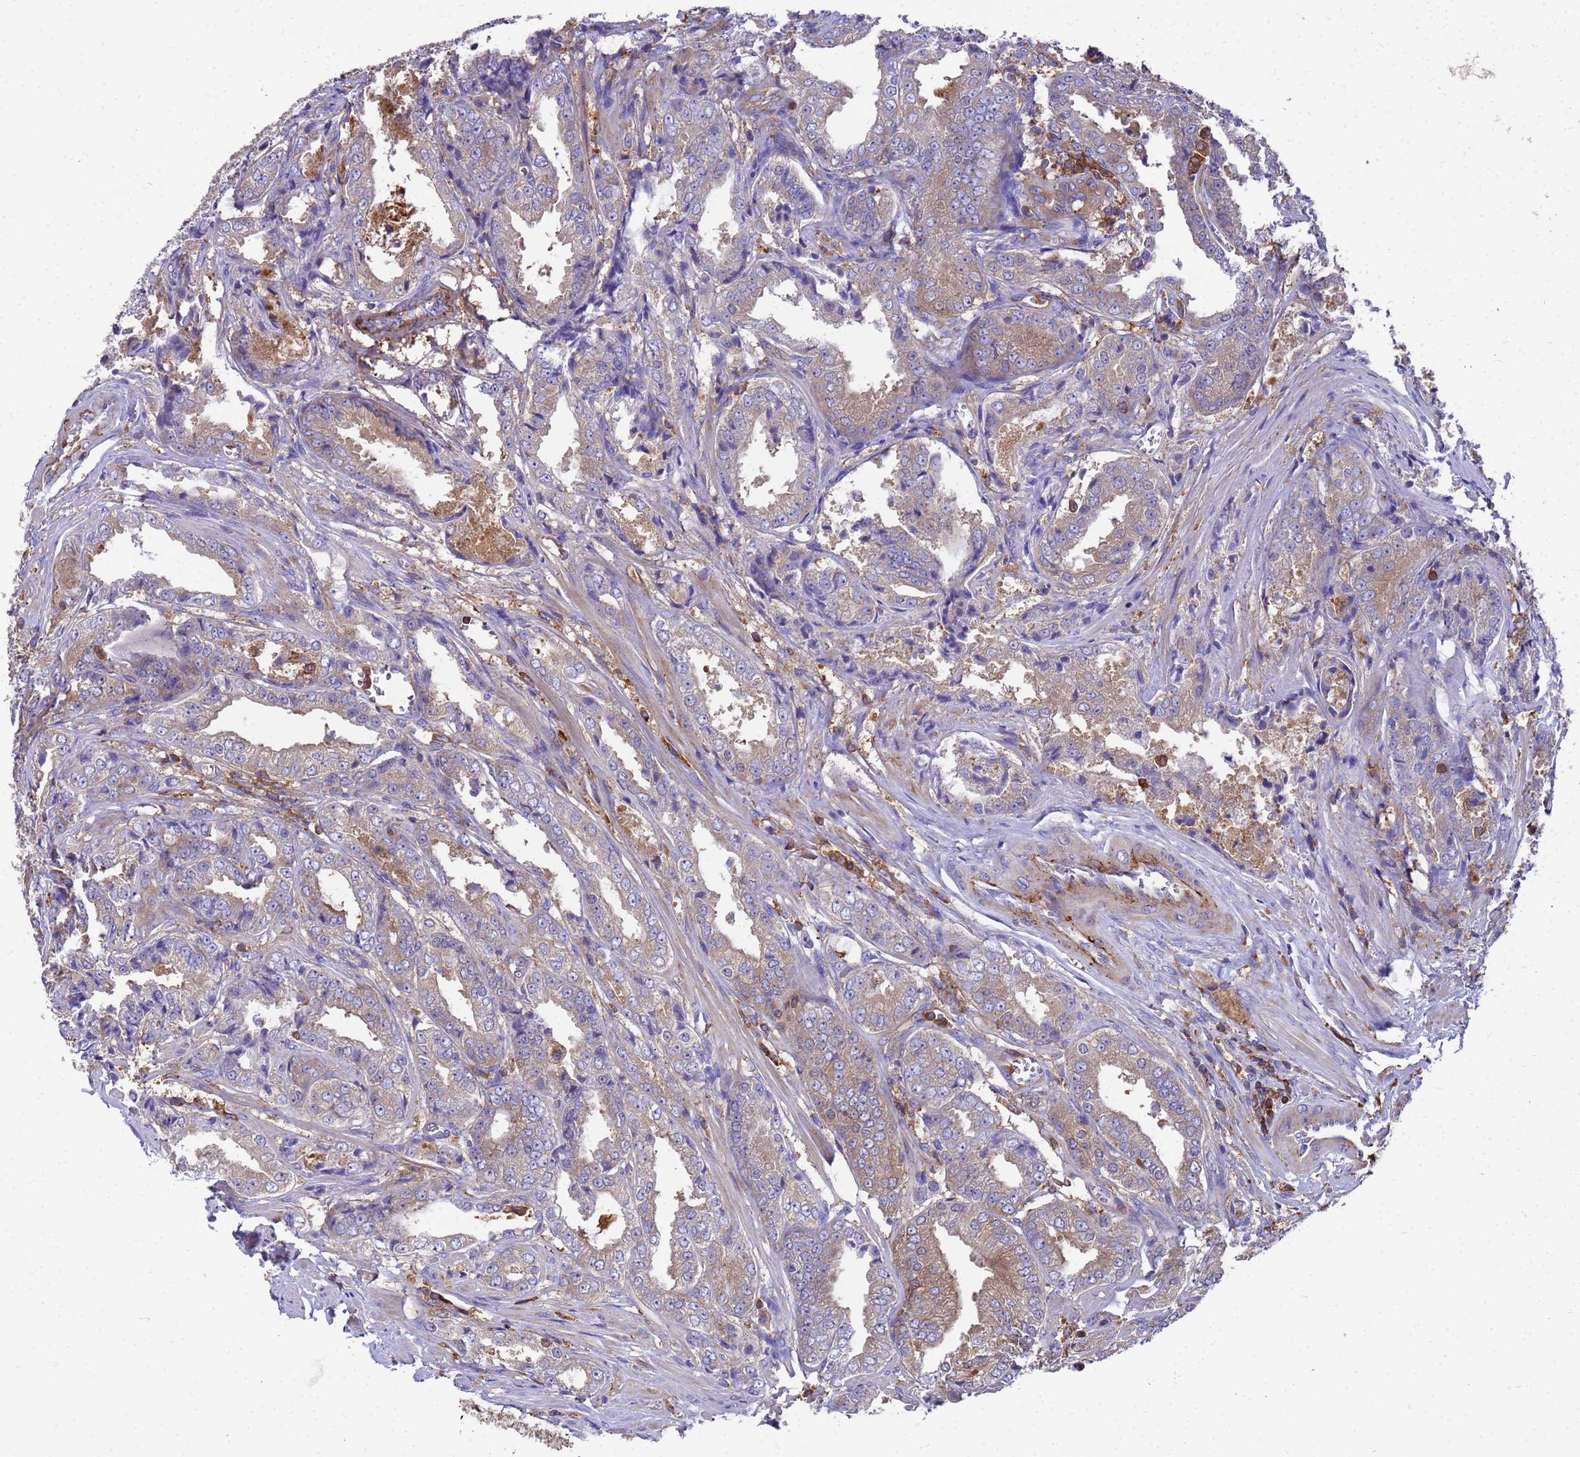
{"staining": {"intensity": "weak", "quantity": "25%-75%", "location": "cytoplasmic/membranous"}, "tissue": "prostate cancer", "cell_type": "Tumor cells", "image_type": "cancer", "snomed": [{"axis": "morphology", "description": "Adenocarcinoma, High grade"}, {"axis": "topography", "description": "Prostate"}], "caption": "Protein expression analysis of human prostate cancer reveals weak cytoplasmic/membranous expression in approximately 25%-75% of tumor cells.", "gene": "ZNF235", "patient": {"sex": "male", "age": 72}}